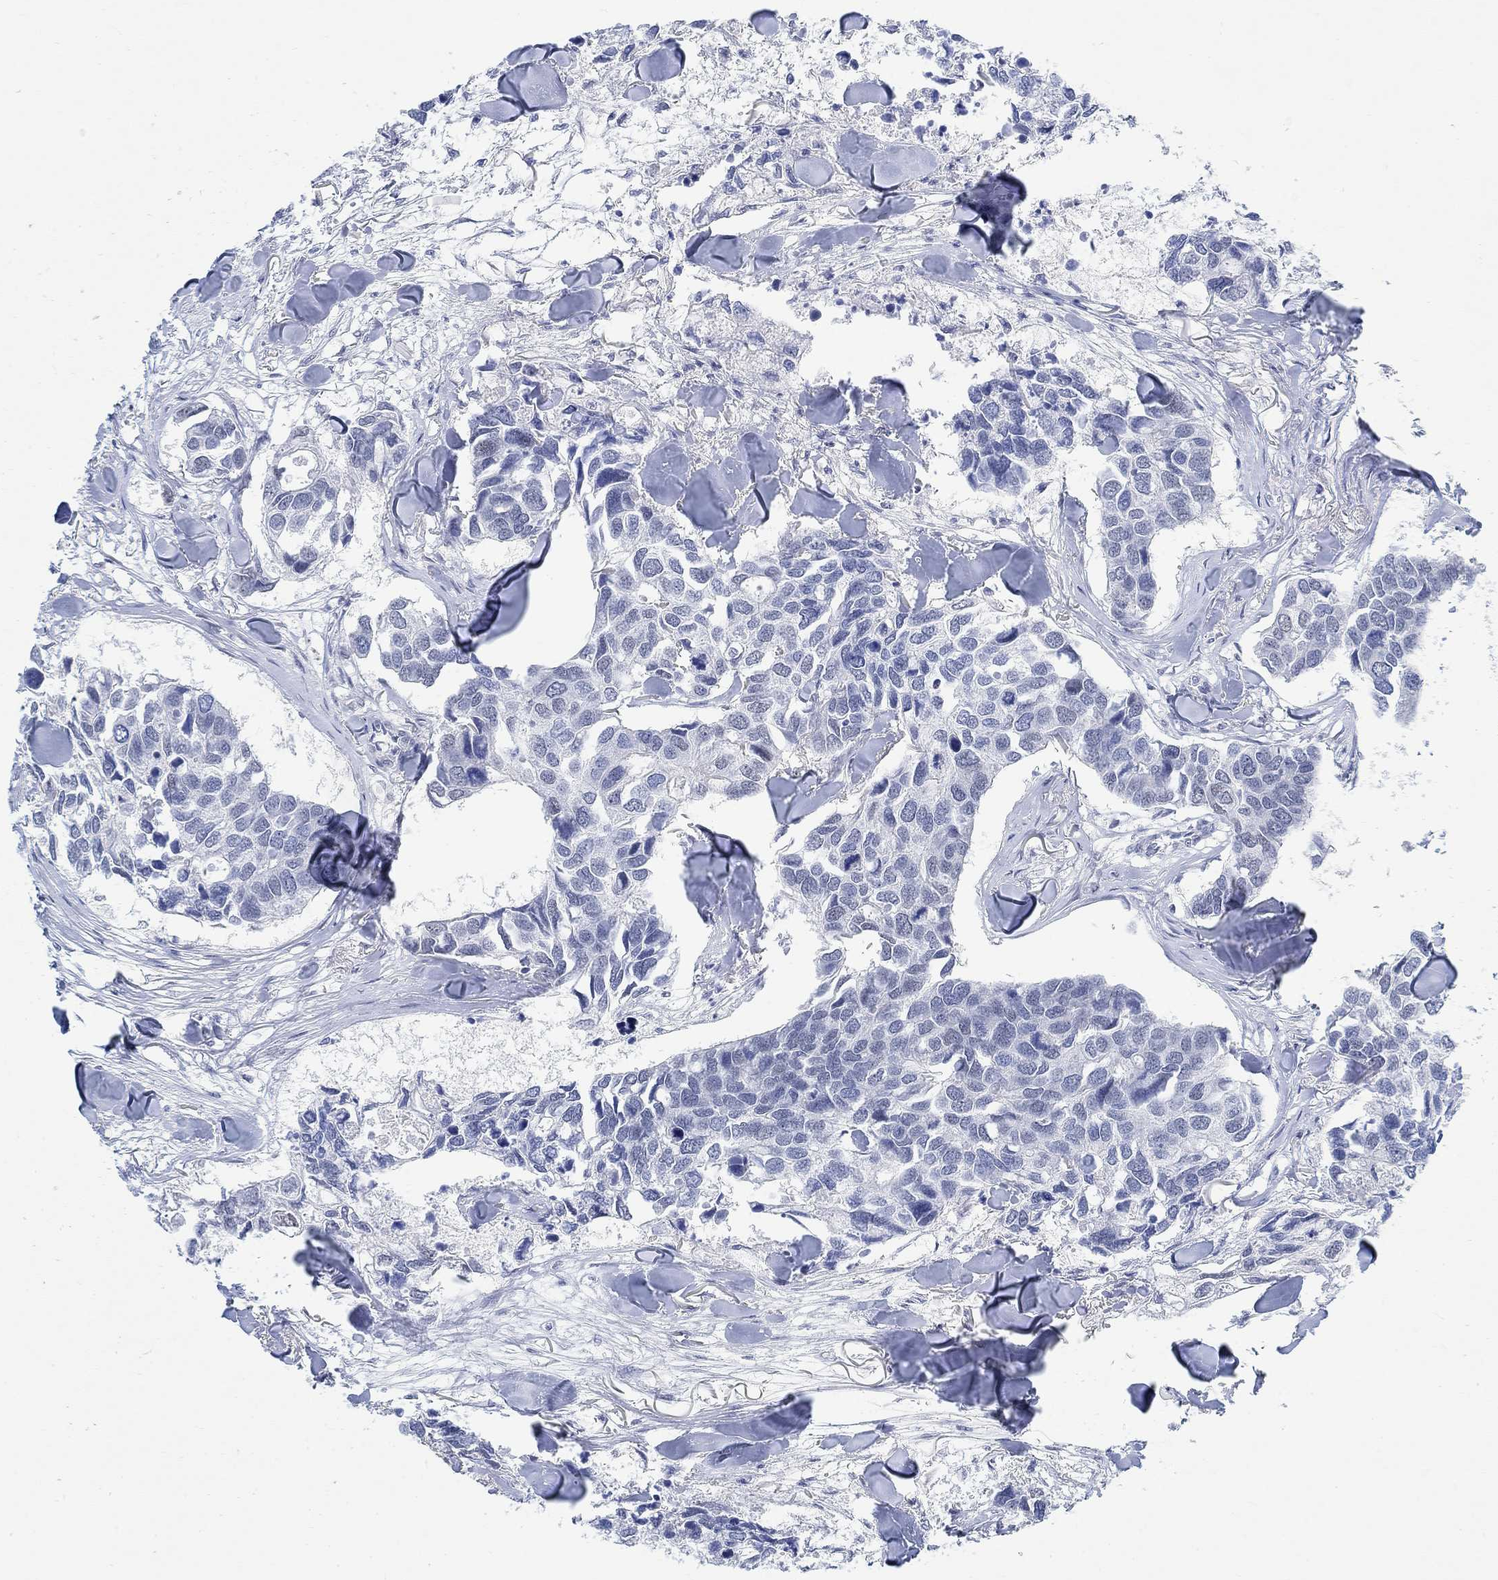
{"staining": {"intensity": "negative", "quantity": "none", "location": "none"}, "tissue": "breast cancer", "cell_type": "Tumor cells", "image_type": "cancer", "snomed": [{"axis": "morphology", "description": "Duct carcinoma"}, {"axis": "topography", "description": "Breast"}], "caption": "High power microscopy photomicrograph of an immunohistochemistry (IHC) micrograph of breast cancer (infiltrating ductal carcinoma), revealing no significant expression in tumor cells.", "gene": "KCNH8", "patient": {"sex": "female", "age": 83}}